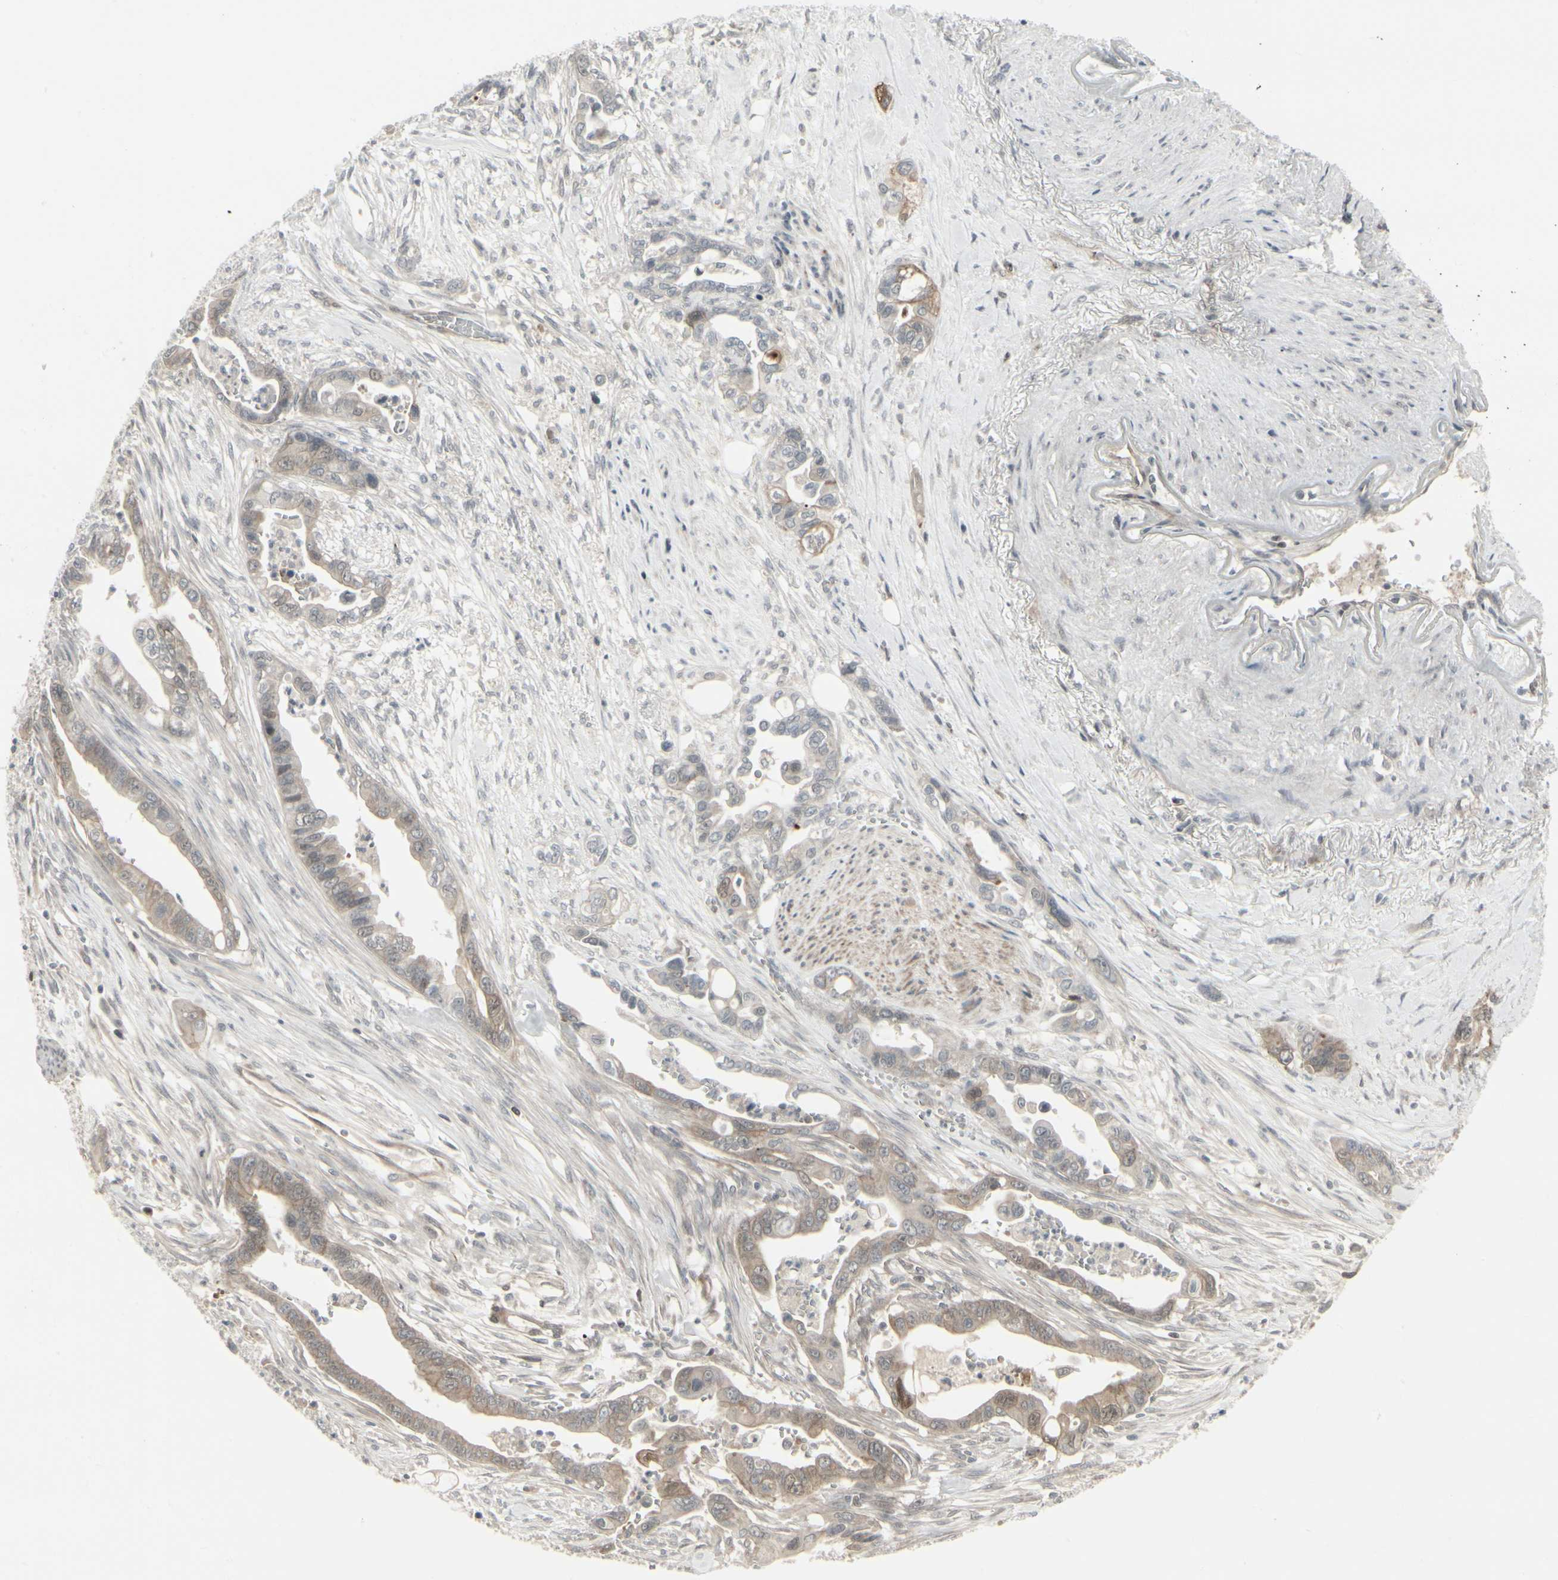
{"staining": {"intensity": "weak", "quantity": ">75%", "location": "cytoplasmic/membranous"}, "tissue": "pancreatic cancer", "cell_type": "Tumor cells", "image_type": "cancer", "snomed": [{"axis": "morphology", "description": "Adenocarcinoma, NOS"}, {"axis": "topography", "description": "Pancreas"}], "caption": "Protein positivity by immunohistochemistry (IHC) exhibits weak cytoplasmic/membranous expression in approximately >75% of tumor cells in adenocarcinoma (pancreatic).", "gene": "IGFBP6", "patient": {"sex": "male", "age": 70}}